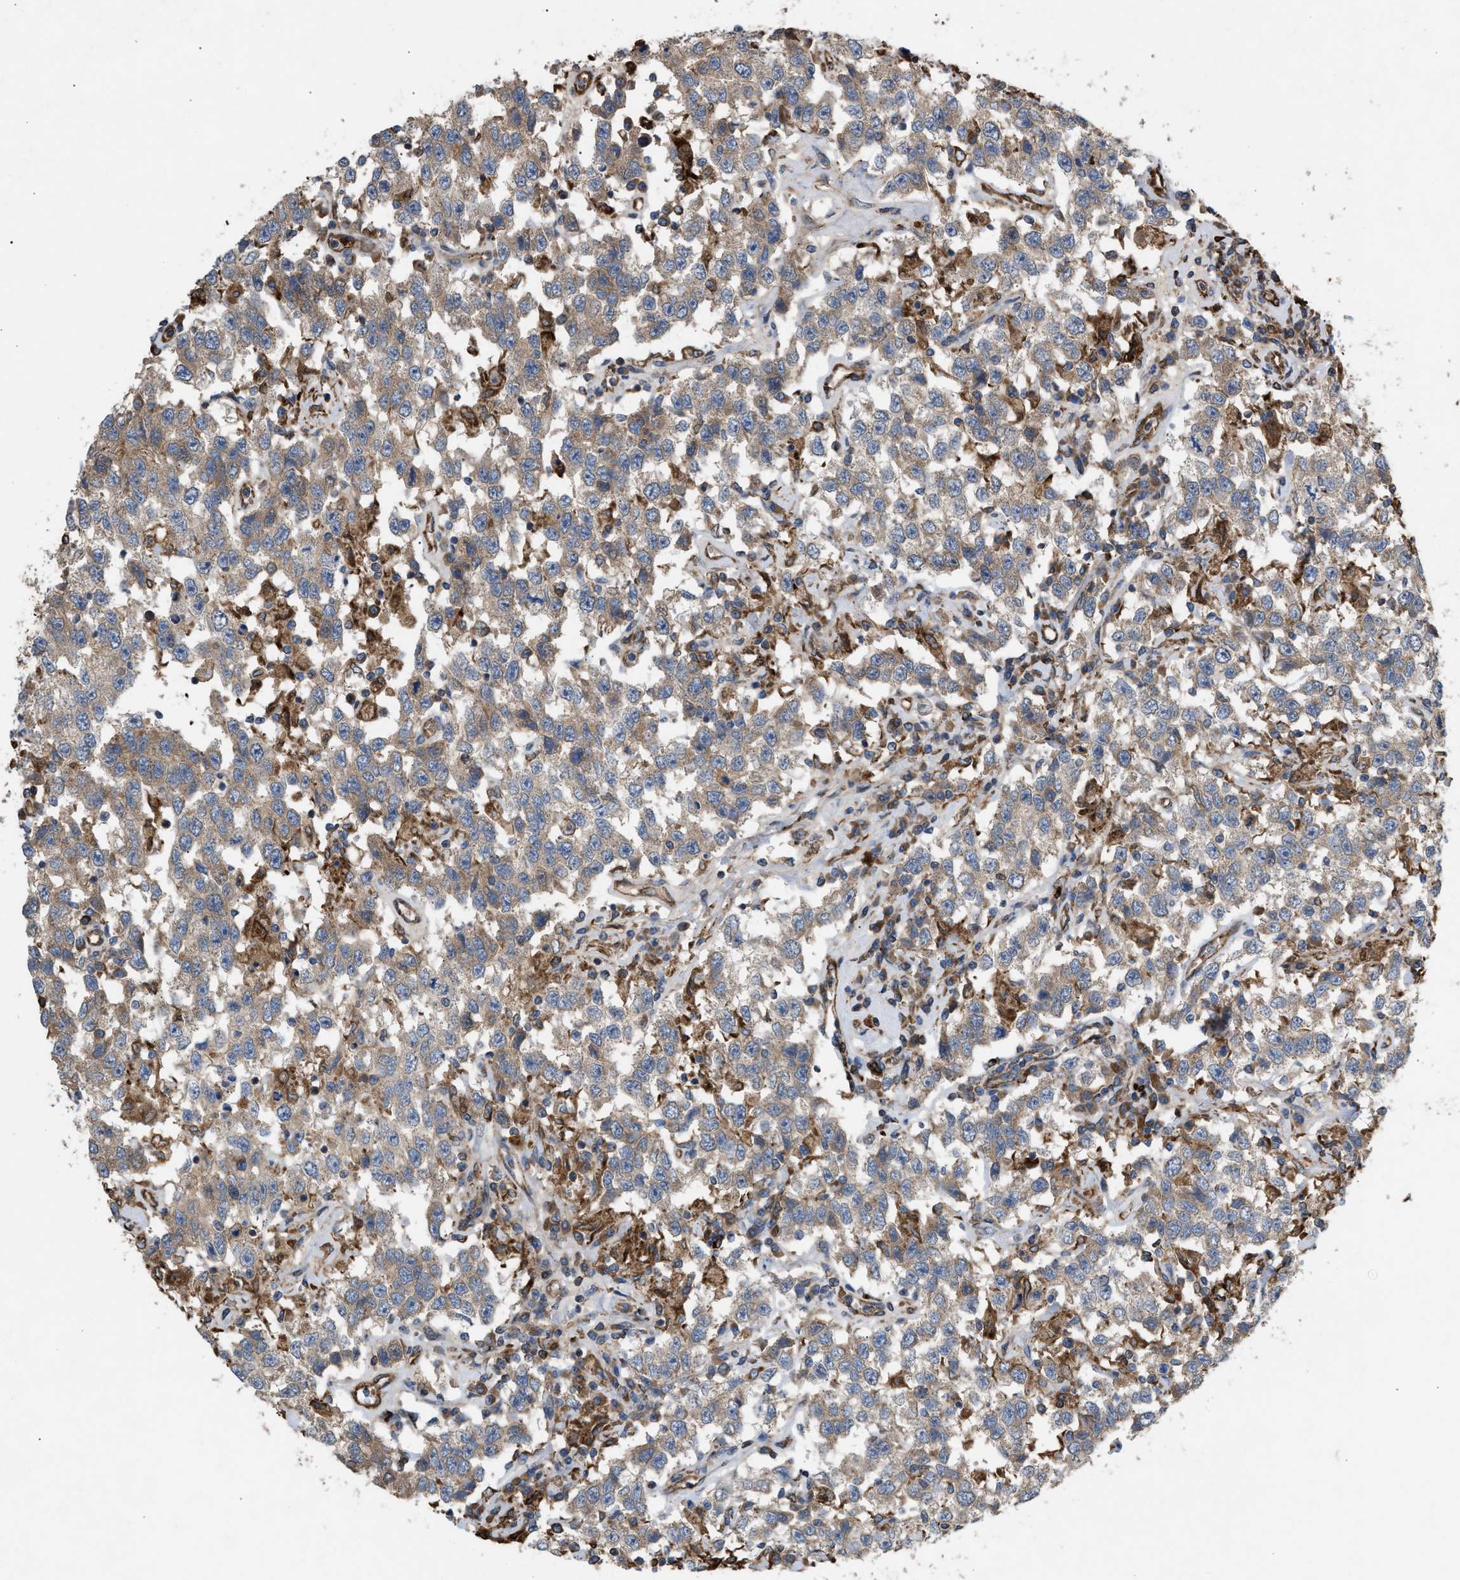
{"staining": {"intensity": "moderate", "quantity": ">75%", "location": "cytoplasmic/membranous"}, "tissue": "testis cancer", "cell_type": "Tumor cells", "image_type": "cancer", "snomed": [{"axis": "morphology", "description": "Seminoma, NOS"}, {"axis": "topography", "description": "Testis"}], "caption": "The image demonstrates staining of seminoma (testis), revealing moderate cytoplasmic/membranous protein expression (brown color) within tumor cells. Ihc stains the protein of interest in brown and the nuclei are stained blue.", "gene": "GCC1", "patient": {"sex": "male", "age": 41}}